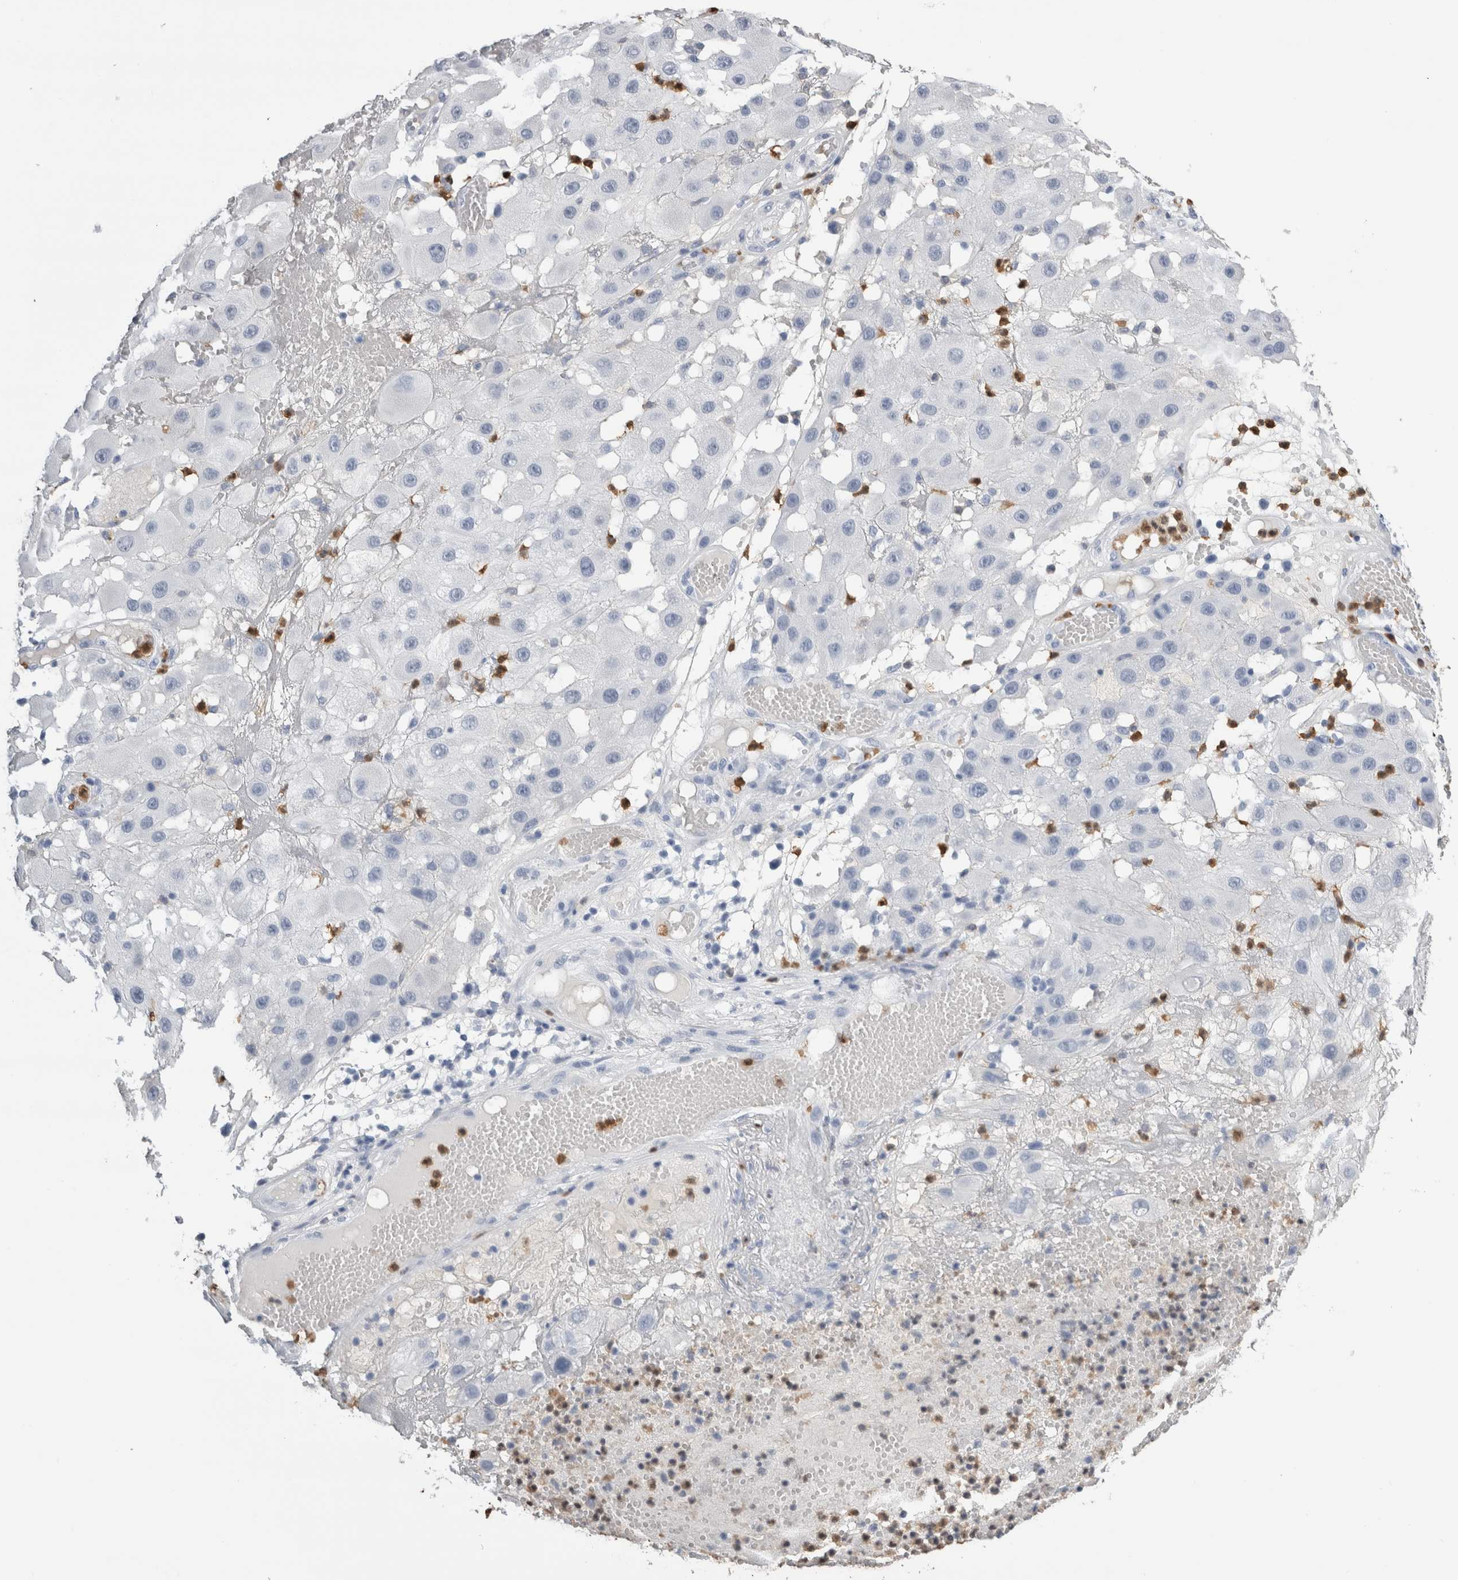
{"staining": {"intensity": "negative", "quantity": "none", "location": "none"}, "tissue": "melanoma", "cell_type": "Tumor cells", "image_type": "cancer", "snomed": [{"axis": "morphology", "description": "Malignant melanoma, NOS"}, {"axis": "topography", "description": "Skin"}], "caption": "Image shows no protein positivity in tumor cells of melanoma tissue.", "gene": "S100A12", "patient": {"sex": "female", "age": 81}}